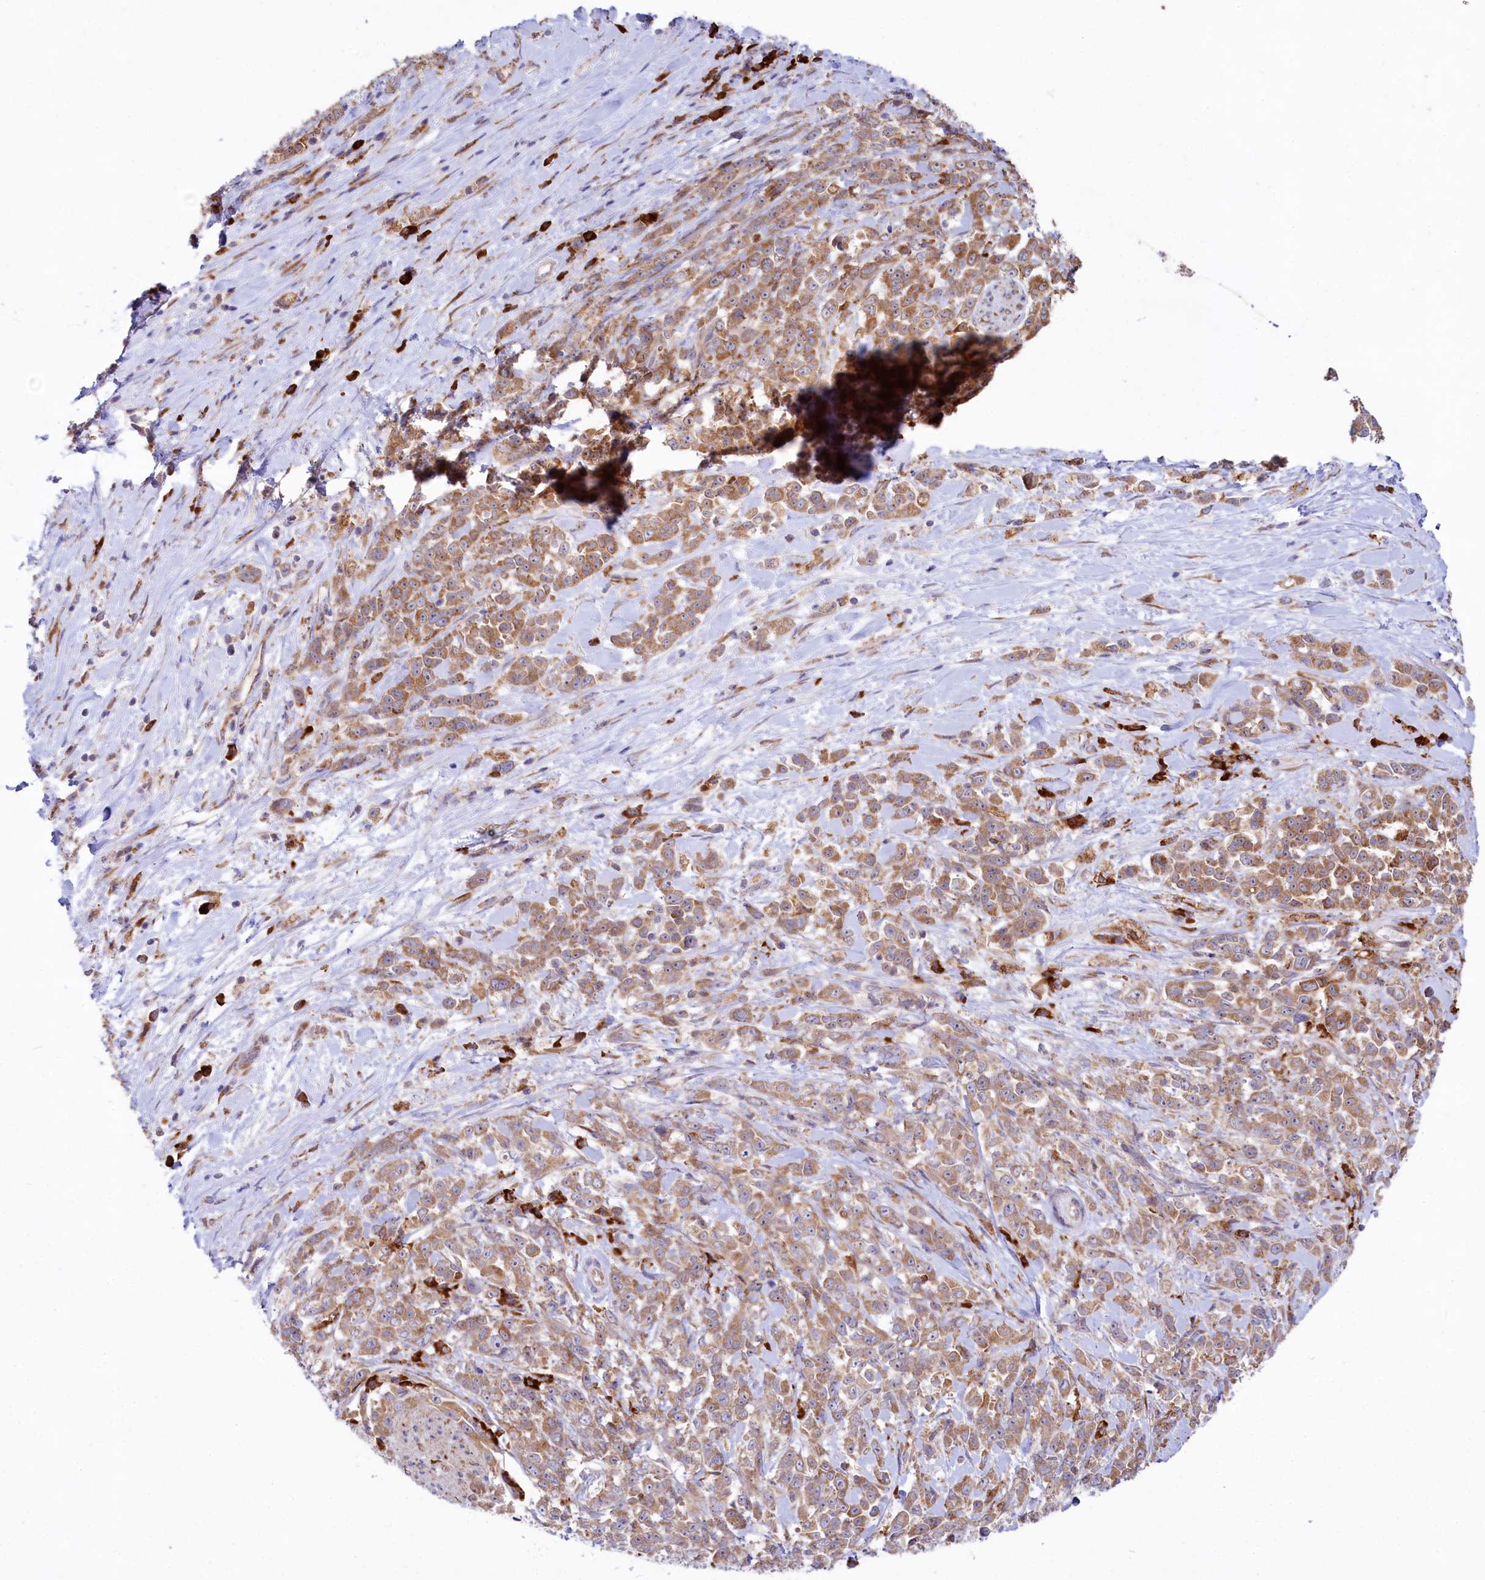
{"staining": {"intensity": "moderate", "quantity": ">75%", "location": "cytoplasmic/membranous"}, "tissue": "pancreatic cancer", "cell_type": "Tumor cells", "image_type": "cancer", "snomed": [{"axis": "morphology", "description": "Normal tissue, NOS"}, {"axis": "morphology", "description": "Adenocarcinoma, NOS"}, {"axis": "topography", "description": "Pancreas"}], "caption": "Immunohistochemical staining of pancreatic cancer (adenocarcinoma) shows medium levels of moderate cytoplasmic/membranous protein expression in about >75% of tumor cells.", "gene": "CHID1", "patient": {"sex": "female", "age": 64}}